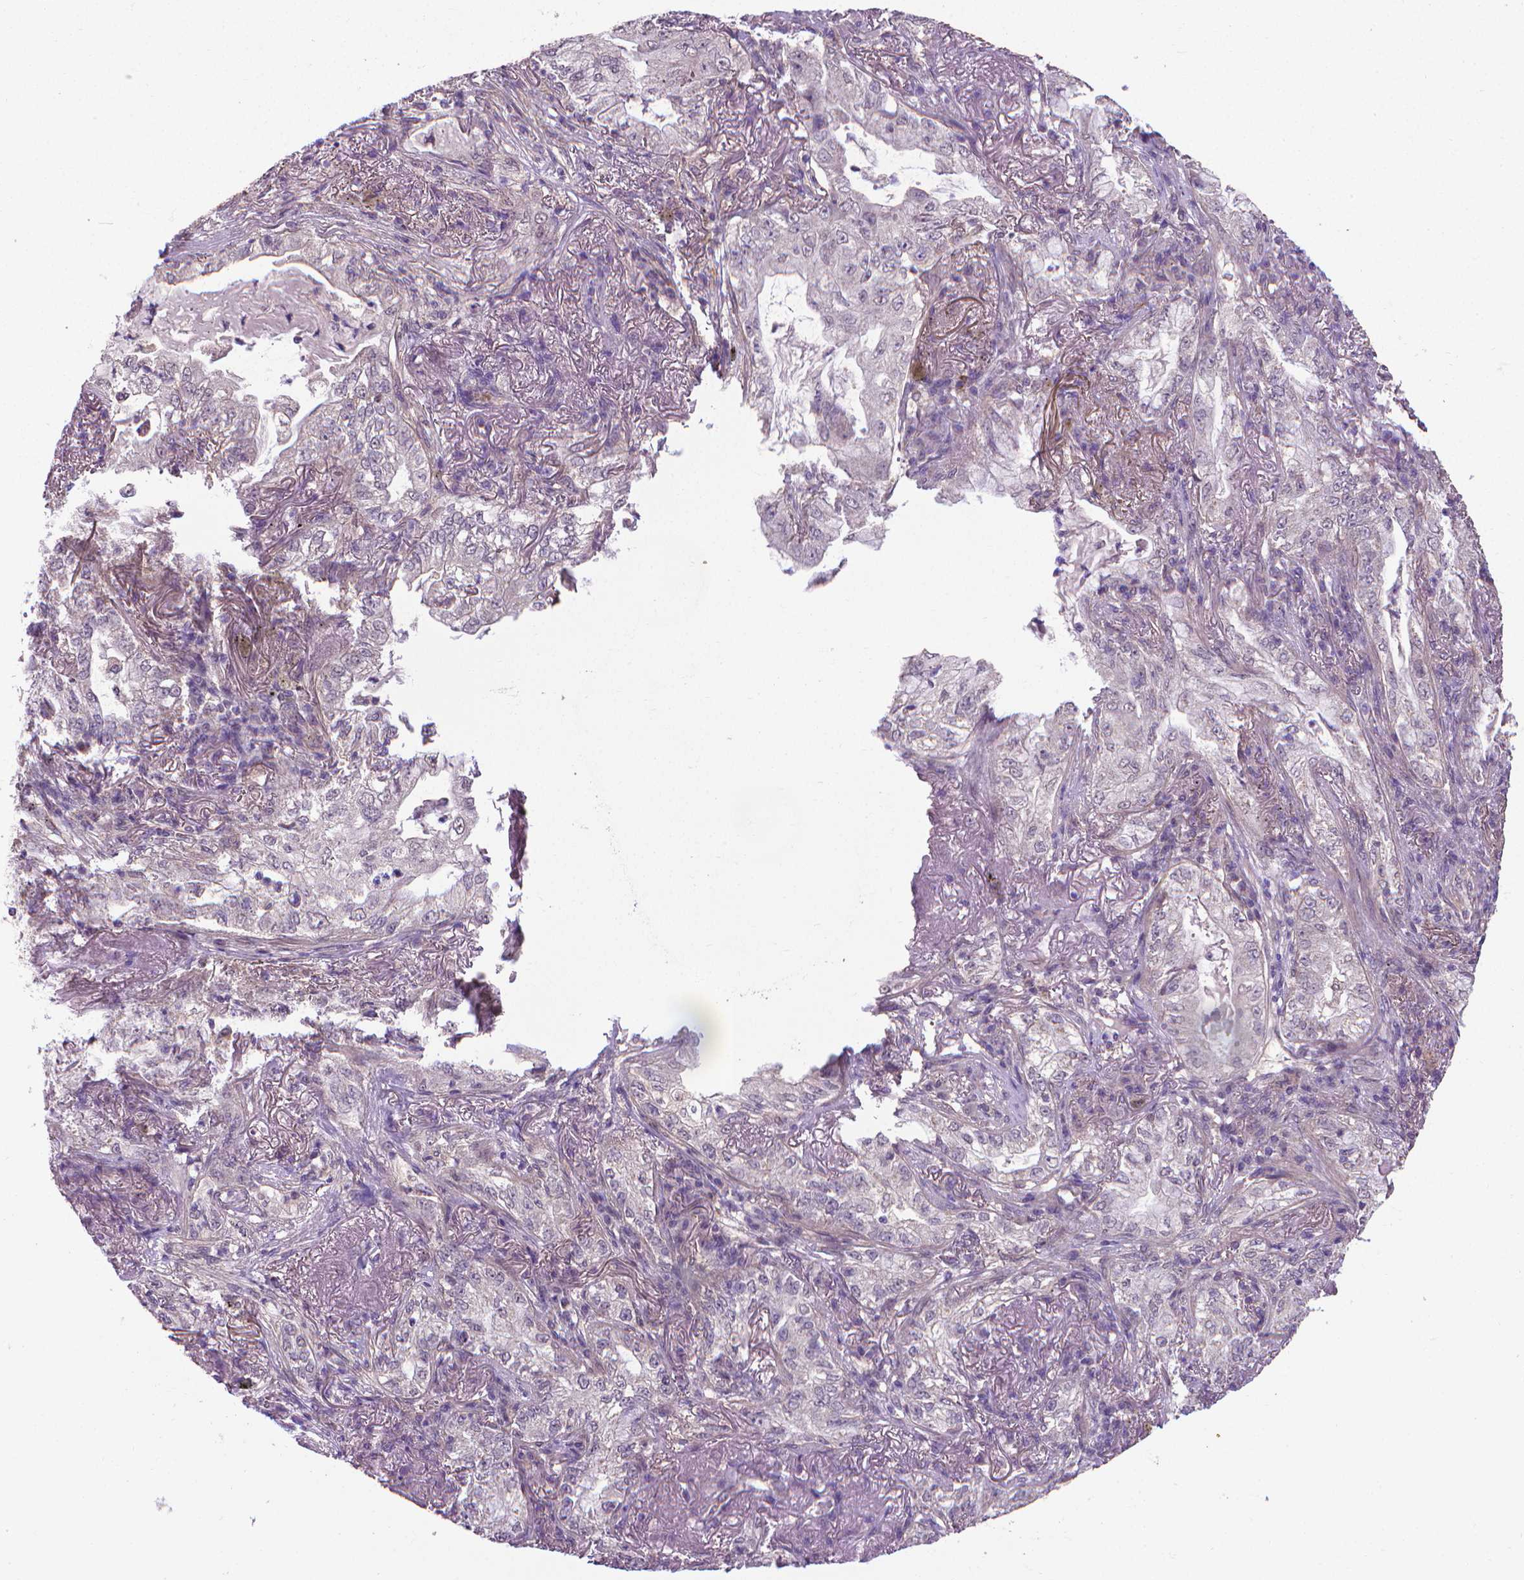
{"staining": {"intensity": "negative", "quantity": "none", "location": "none"}, "tissue": "lung cancer", "cell_type": "Tumor cells", "image_type": "cancer", "snomed": [{"axis": "morphology", "description": "Adenocarcinoma, NOS"}, {"axis": "topography", "description": "Lung"}], "caption": "Human lung cancer stained for a protein using immunohistochemistry (IHC) reveals no staining in tumor cells.", "gene": "GPR63", "patient": {"sex": "female", "age": 73}}